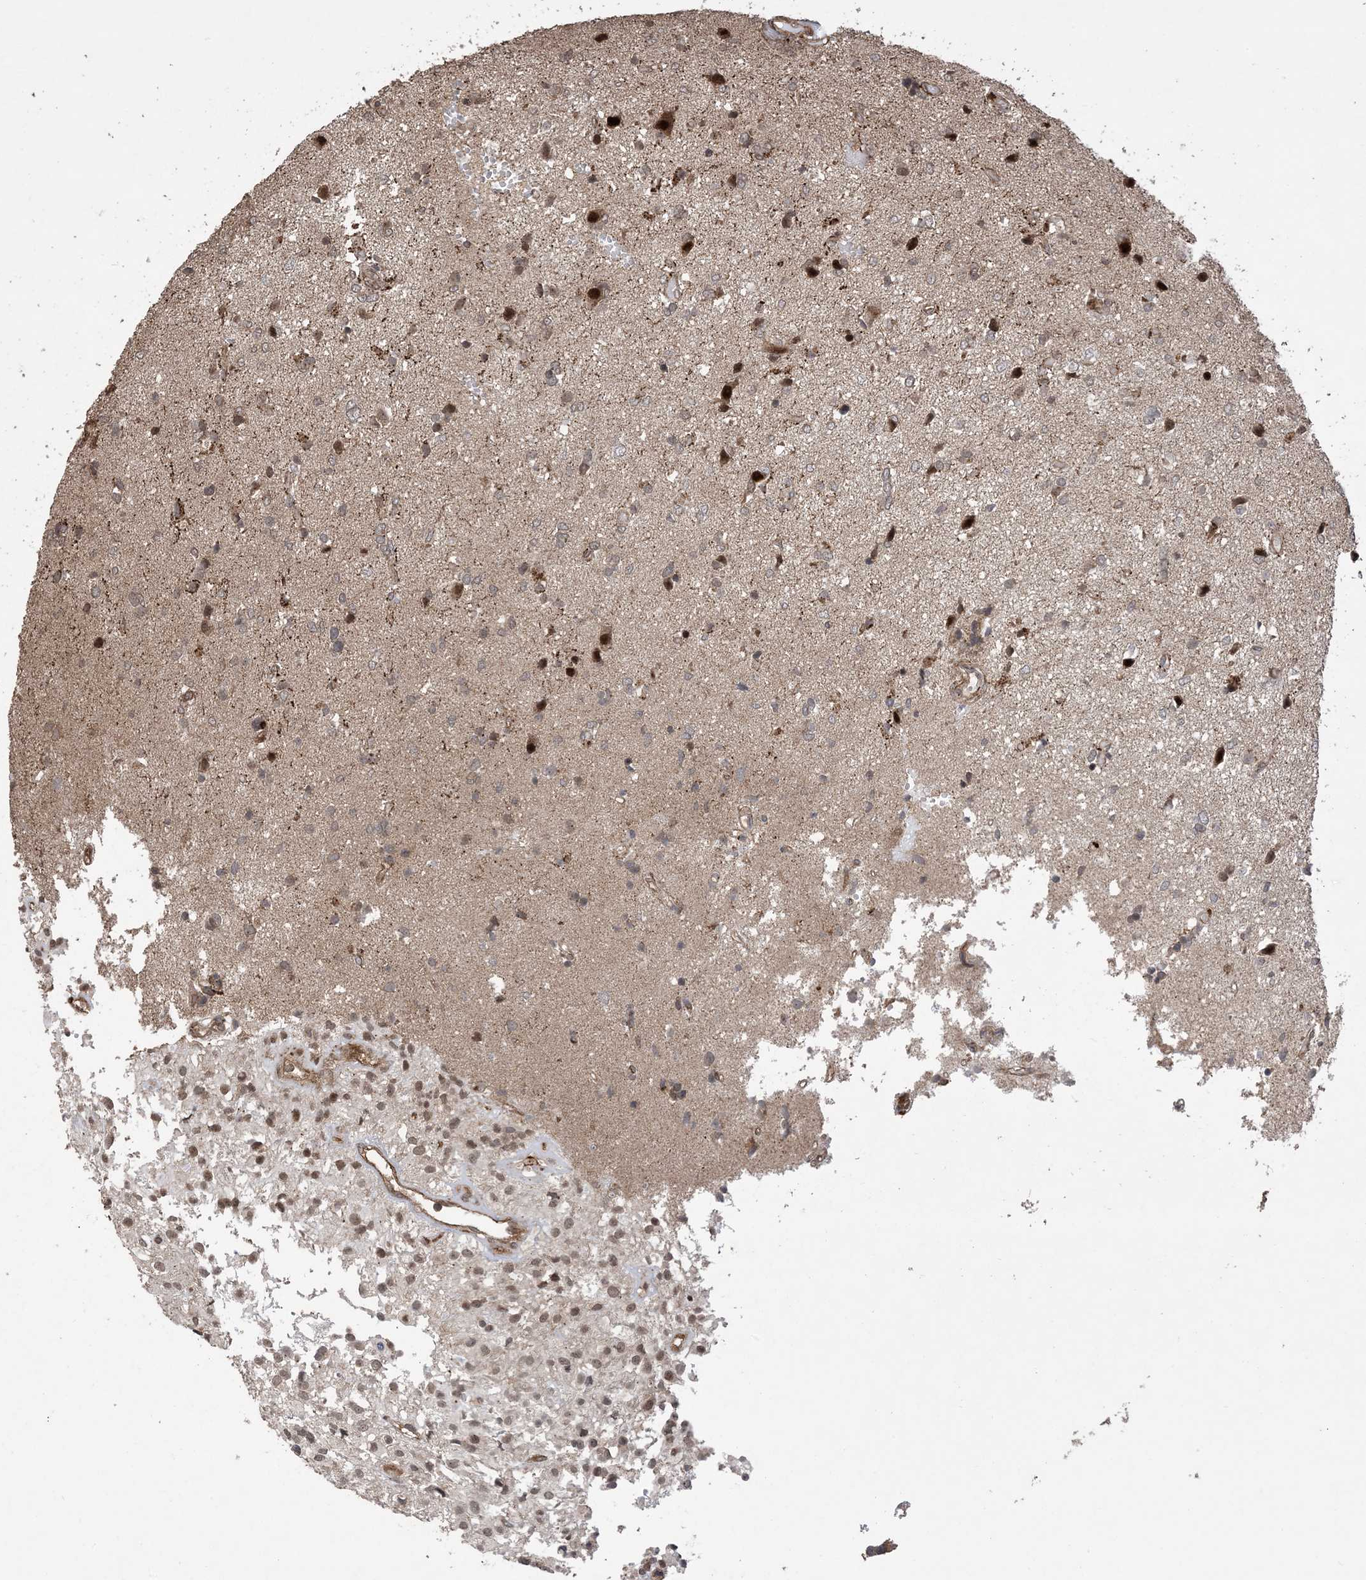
{"staining": {"intensity": "weak", "quantity": "25%-75%", "location": "cytoplasmic/membranous,nuclear"}, "tissue": "glioma", "cell_type": "Tumor cells", "image_type": "cancer", "snomed": [{"axis": "morphology", "description": "Glioma, malignant, High grade"}, {"axis": "topography", "description": "Brain"}], "caption": "Malignant high-grade glioma stained with immunohistochemistry exhibits weak cytoplasmic/membranous and nuclear positivity in approximately 25%-75% of tumor cells. The protein of interest is shown in brown color, while the nuclei are stained blue.", "gene": "ZNF511", "patient": {"sex": "female", "age": 59}}